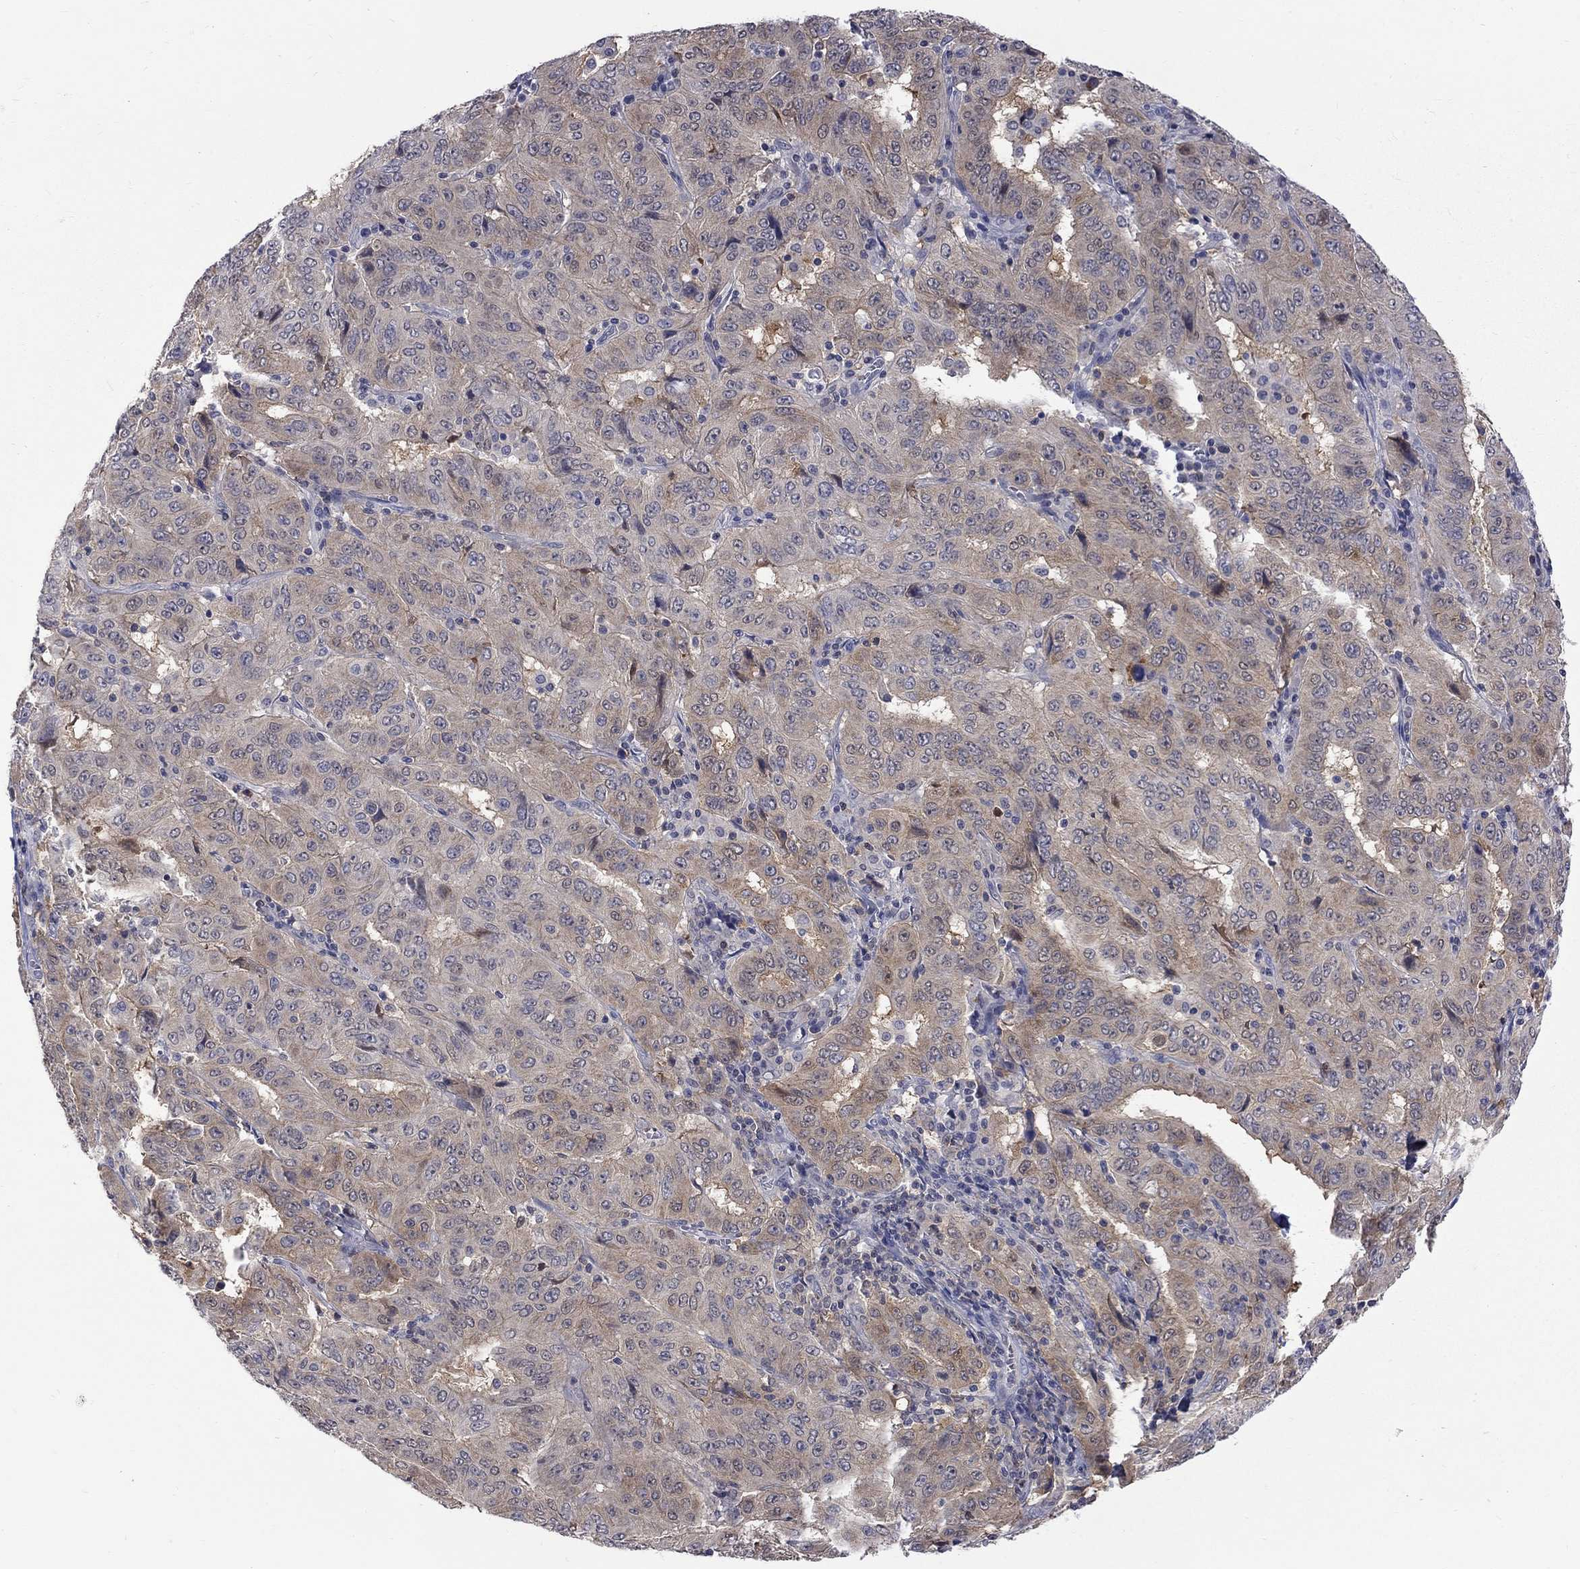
{"staining": {"intensity": "weak", "quantity": ">75%", "location": "cytoplasmic/membranous"}, "tissue": "pancreatic cancer", "cell_type": "Tumor cells", "image_type": "cancer", "snomed": [{"axis": "morphology", "description": "Adenocarcinoma, NOS"}, {"axis": "topography", "description": "Pancreas"}], "caption": "Pancreatic cancer (adenocarcinoma) stained for a protein shows weak cytoplasmic/membranous positivity in tumor cells.", "gene": "HKDC1", "patient": {"sex": "male", "age": 63}}